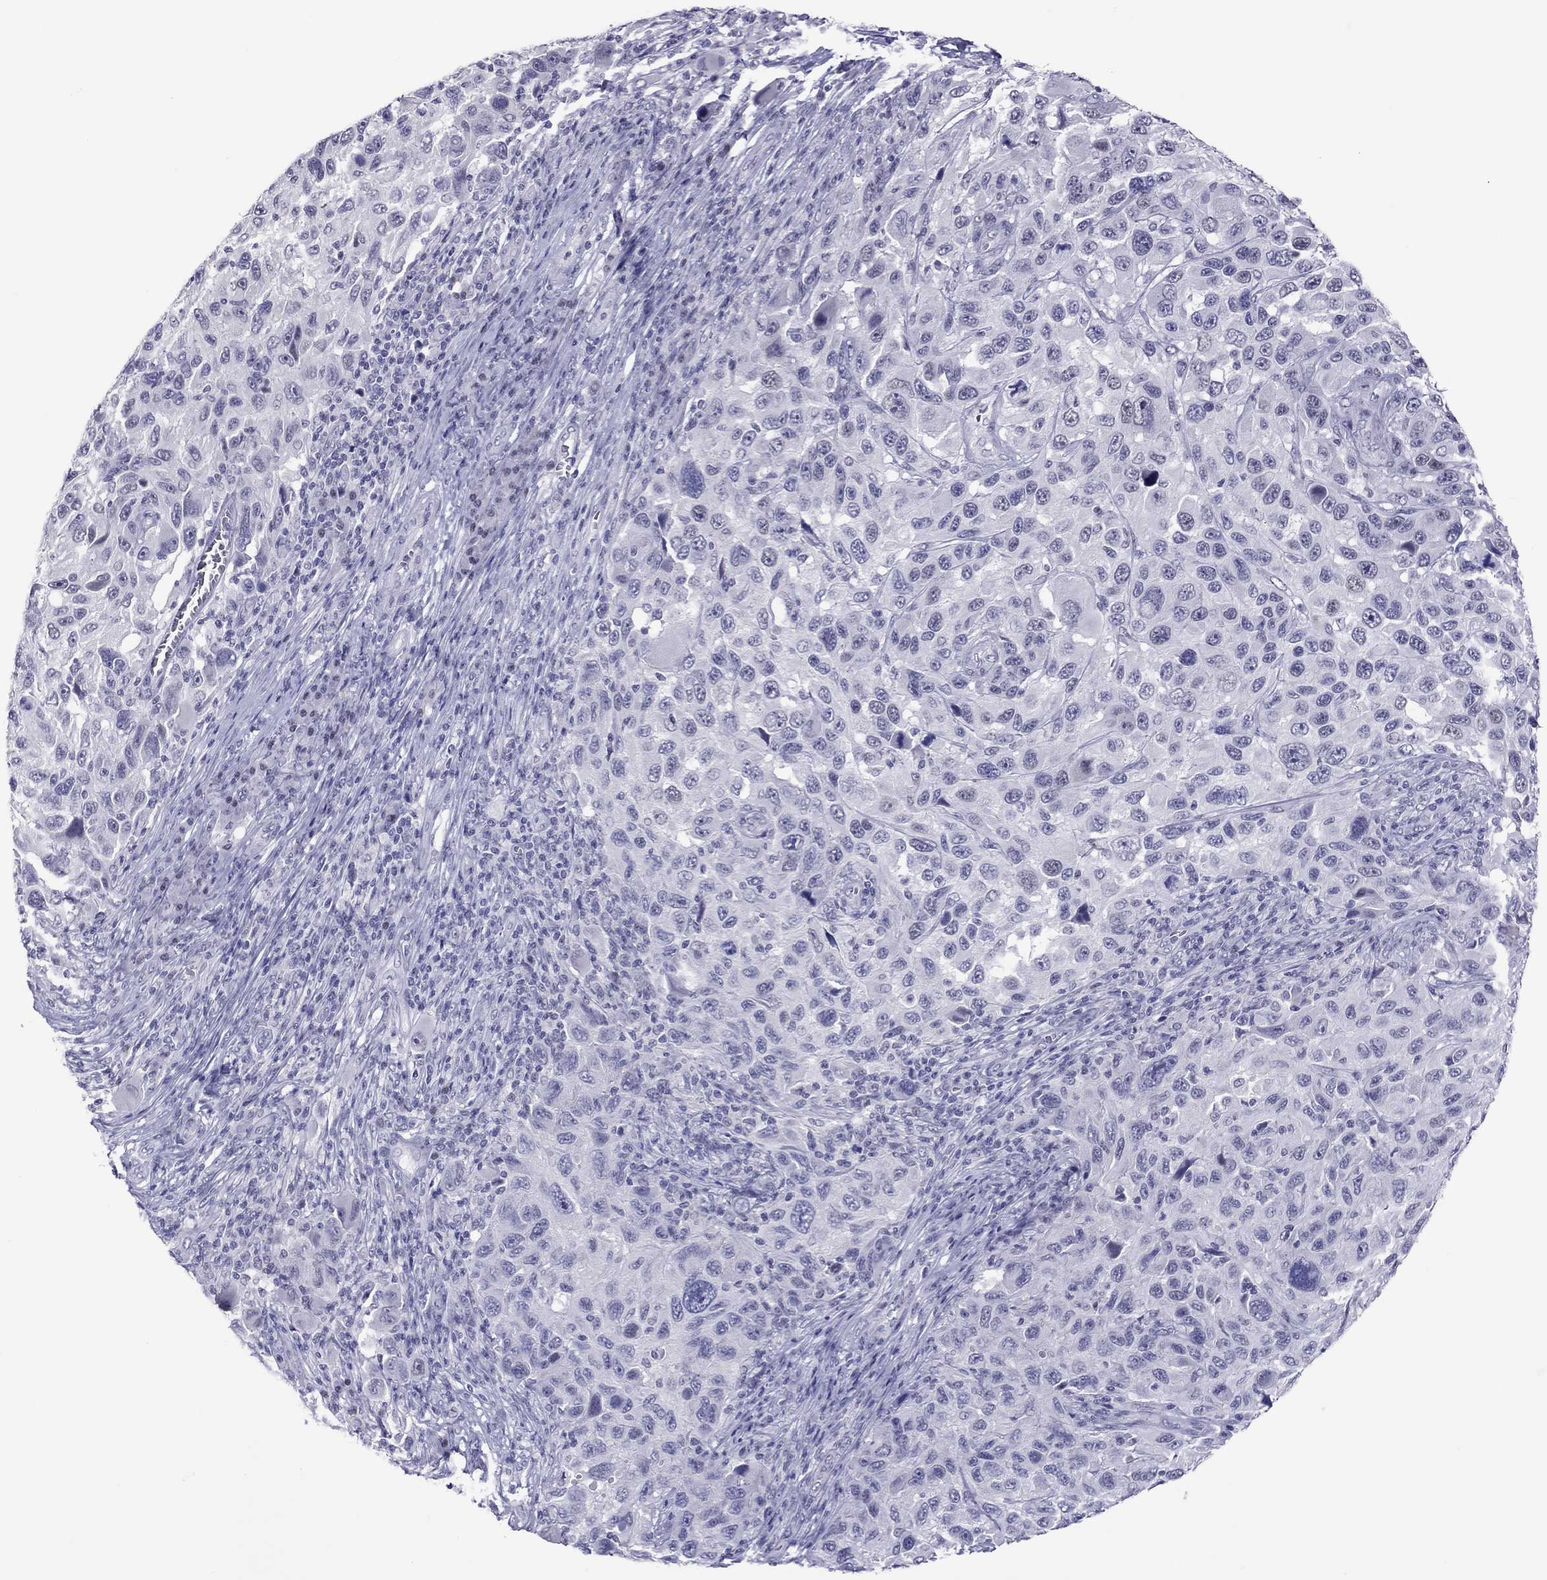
{"staining": {"intensity": "negative", "quantity": "none", "location": "none"}, "tissue": "melanoma", "cell_type": "Tumor cells", "image_type": "cancer", "snomed": [{"axis": "morphology", "description": "Malignant melanoma, NOS"}, {"axis": "topography", "description": "Skin"}], "caption": "The image exhibits no significant positivity in tumor cells of melanoma.", "gene": "CHRNB3", "patient": {"sex": "male", "age": 53}}